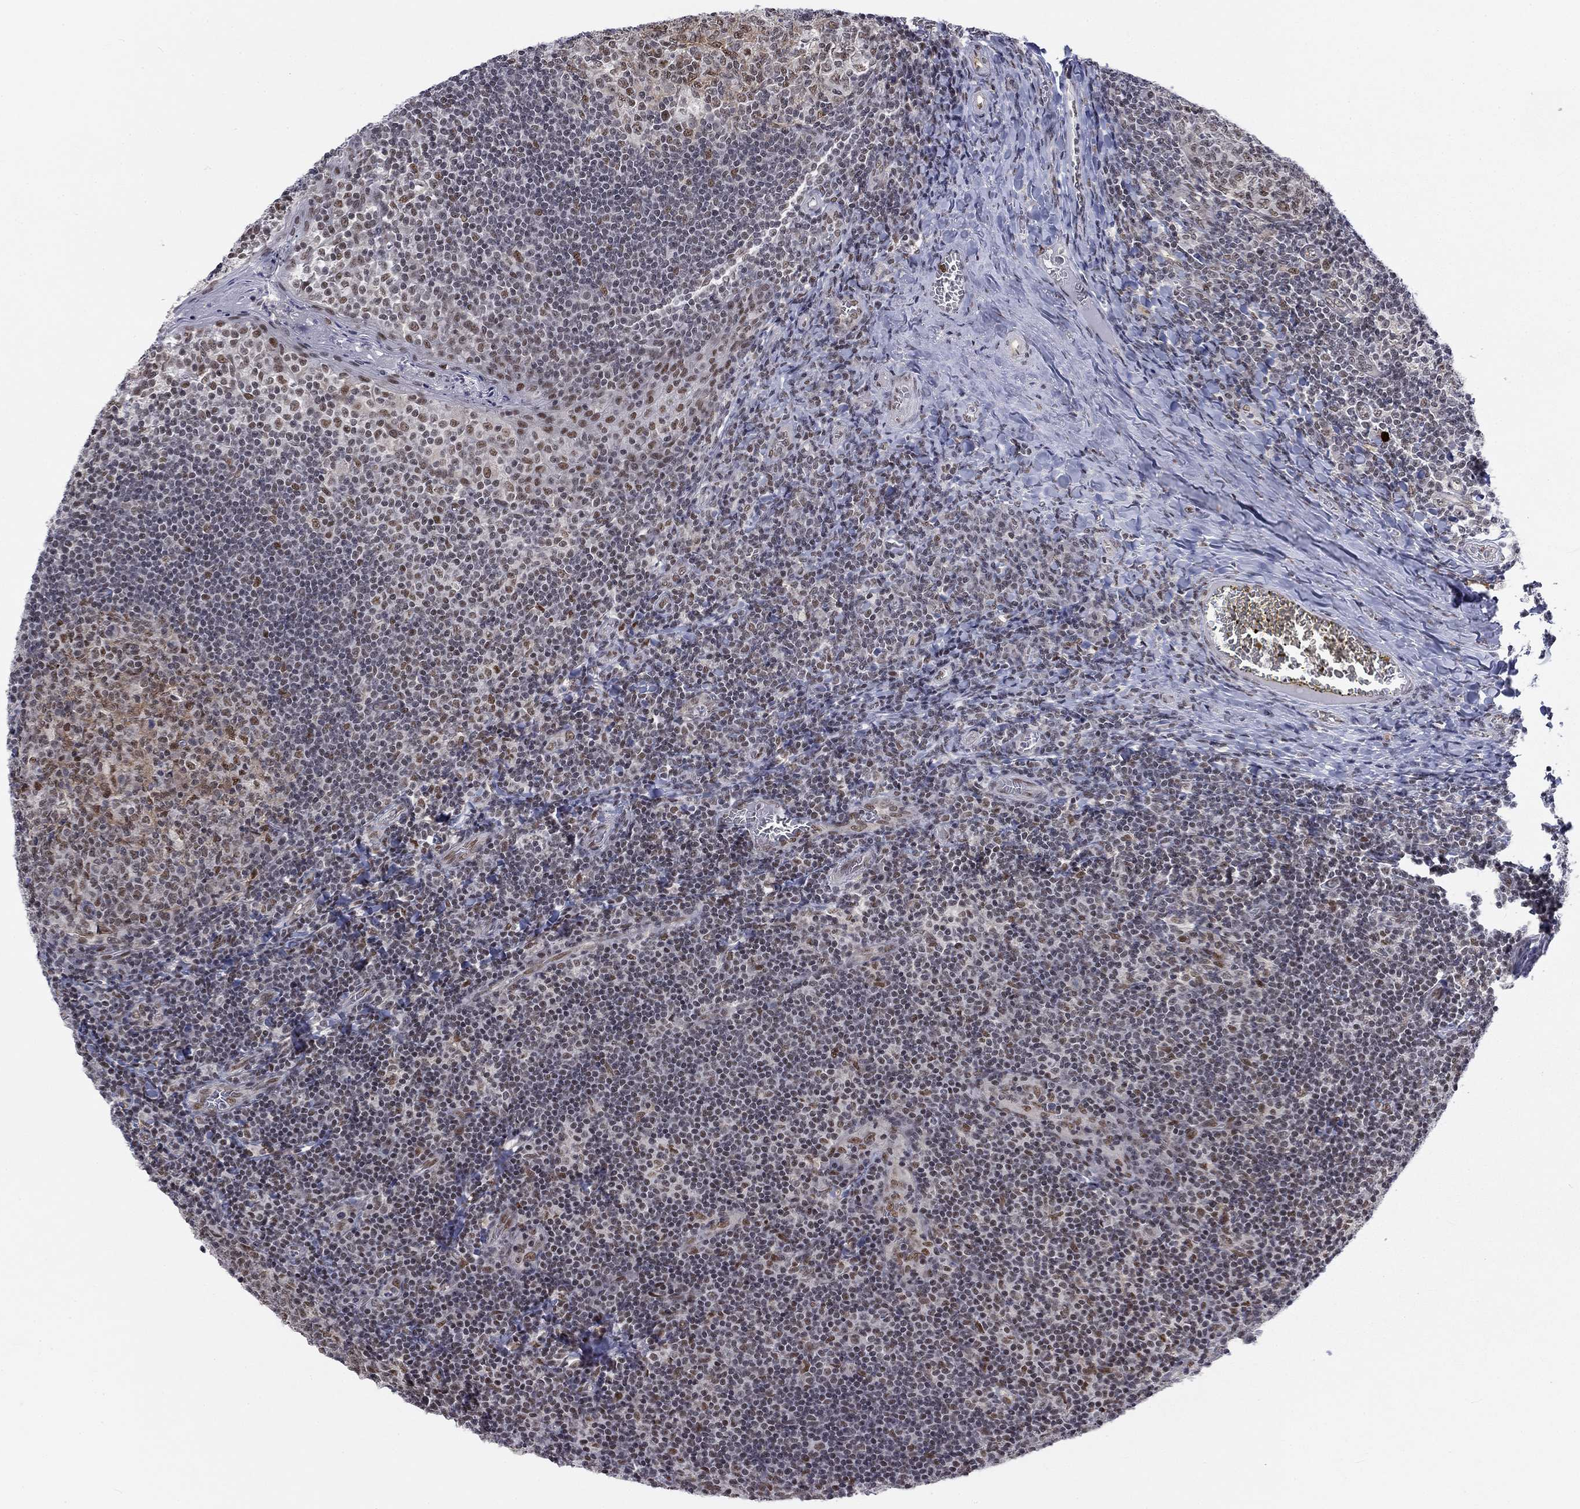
{"staining": {"intensity": "moderate", "quantity": "<25%", "location": "nuclear"}, "tissue": "tonsil", "cell_type": "Germinal center cells", "image_type": "normal", "snomed": [{"axis": "morphology", "description": "Normal tissue, NOS"}, {"axis": "topography", "description": "Tonsil"}], "caption": "IHC (DAB) staining of benign human tonsil reveals moderate nuclear protein positivity in about <25% of germinal center cells.", "gene": "FYTTD1", "patient": {"sex": "female", "age": 13}}